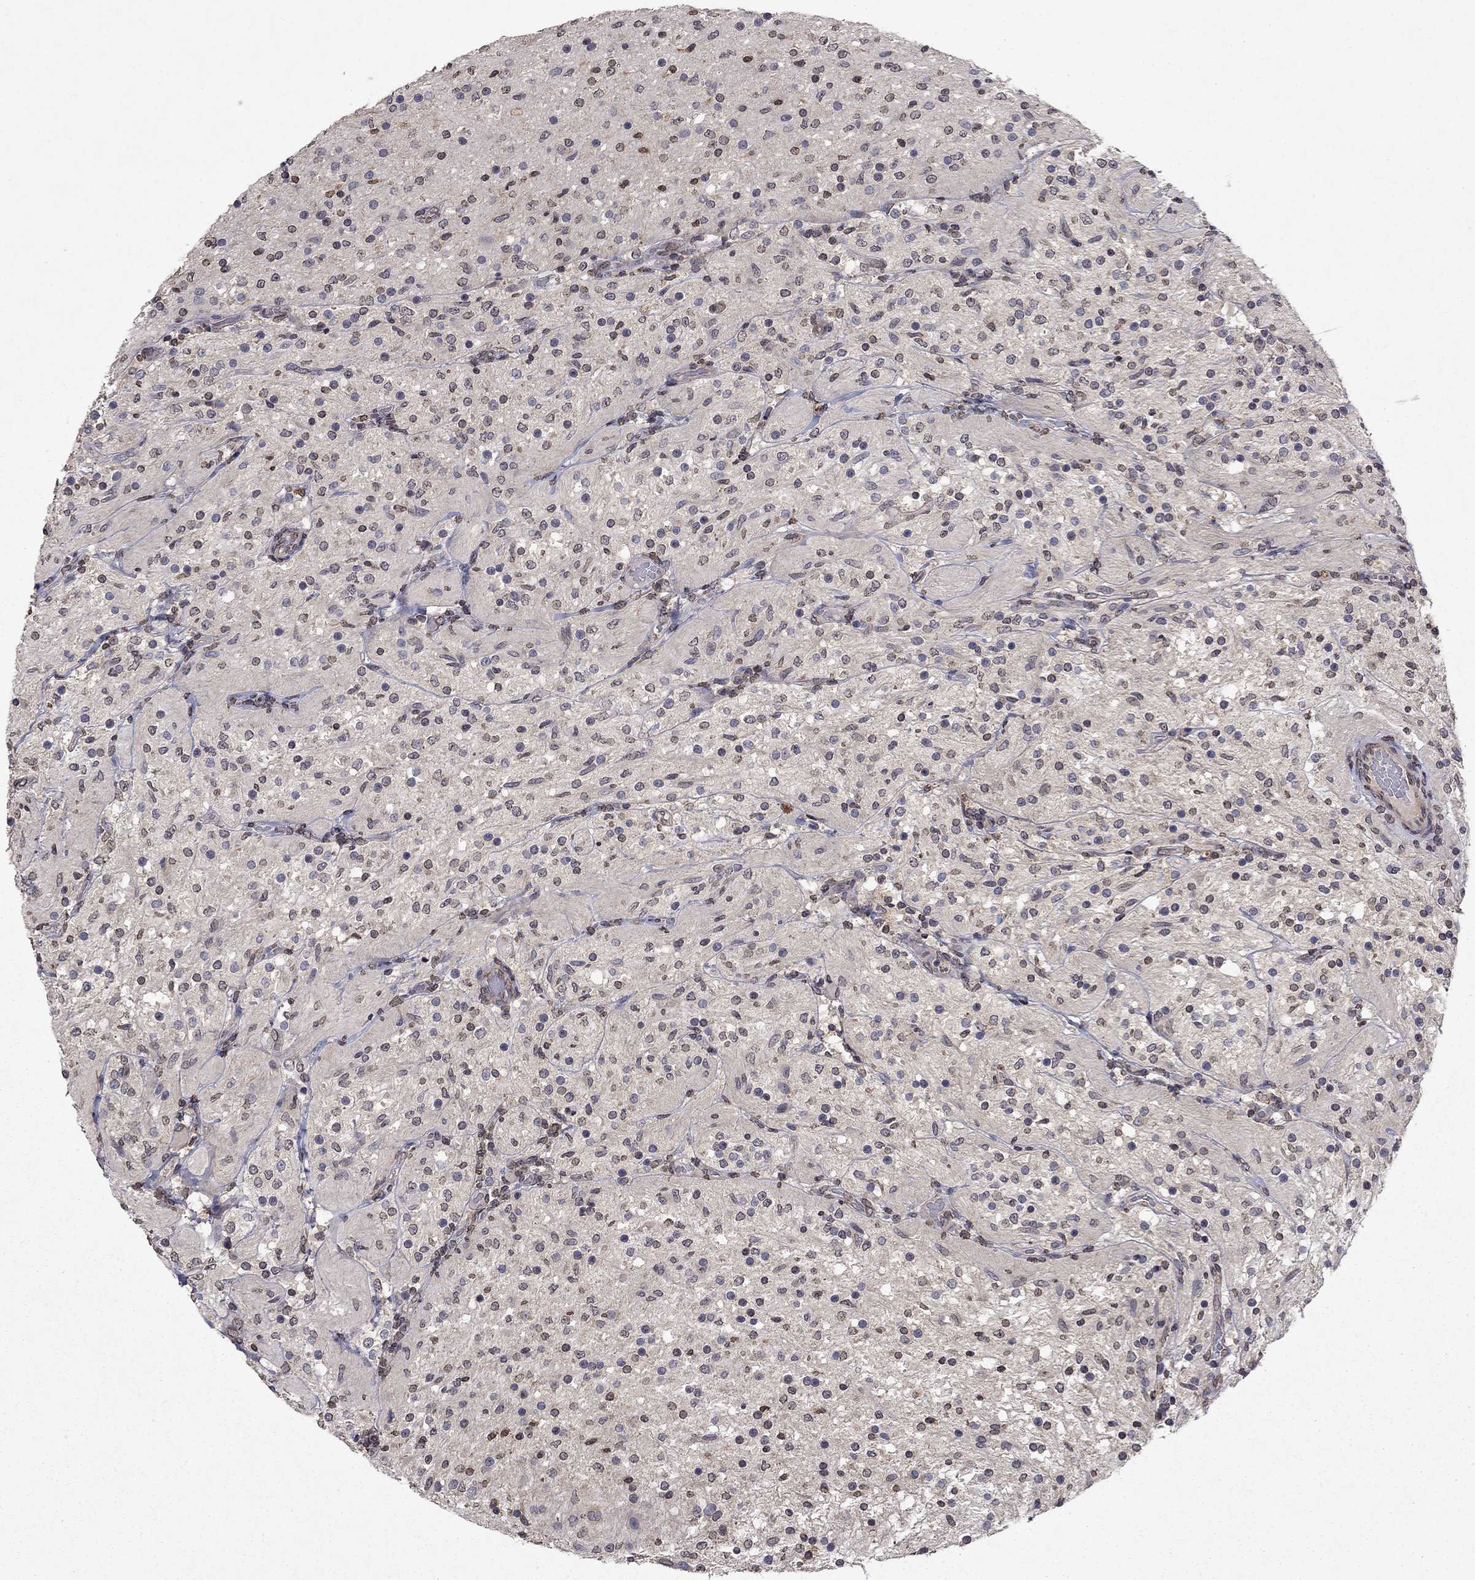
{"staining": {"intensity": "strong", "quantity": "<25%", "location": "nuclear"}, "tissue": "glioma", "cell_type": "Tumor cells", "image_type": "cancer", "snomed": [{"axis": "morphology", "description": "Glioma, malignant, Low grade"}, {"axis": "topography", "description": "Brain"}], "caption": "This is an image of IHC staining of glioma, which shows strong expression in the nuclear of tumor cells.", "gene": "TTC38", "patient": {"sex": "male", "age": 3}}